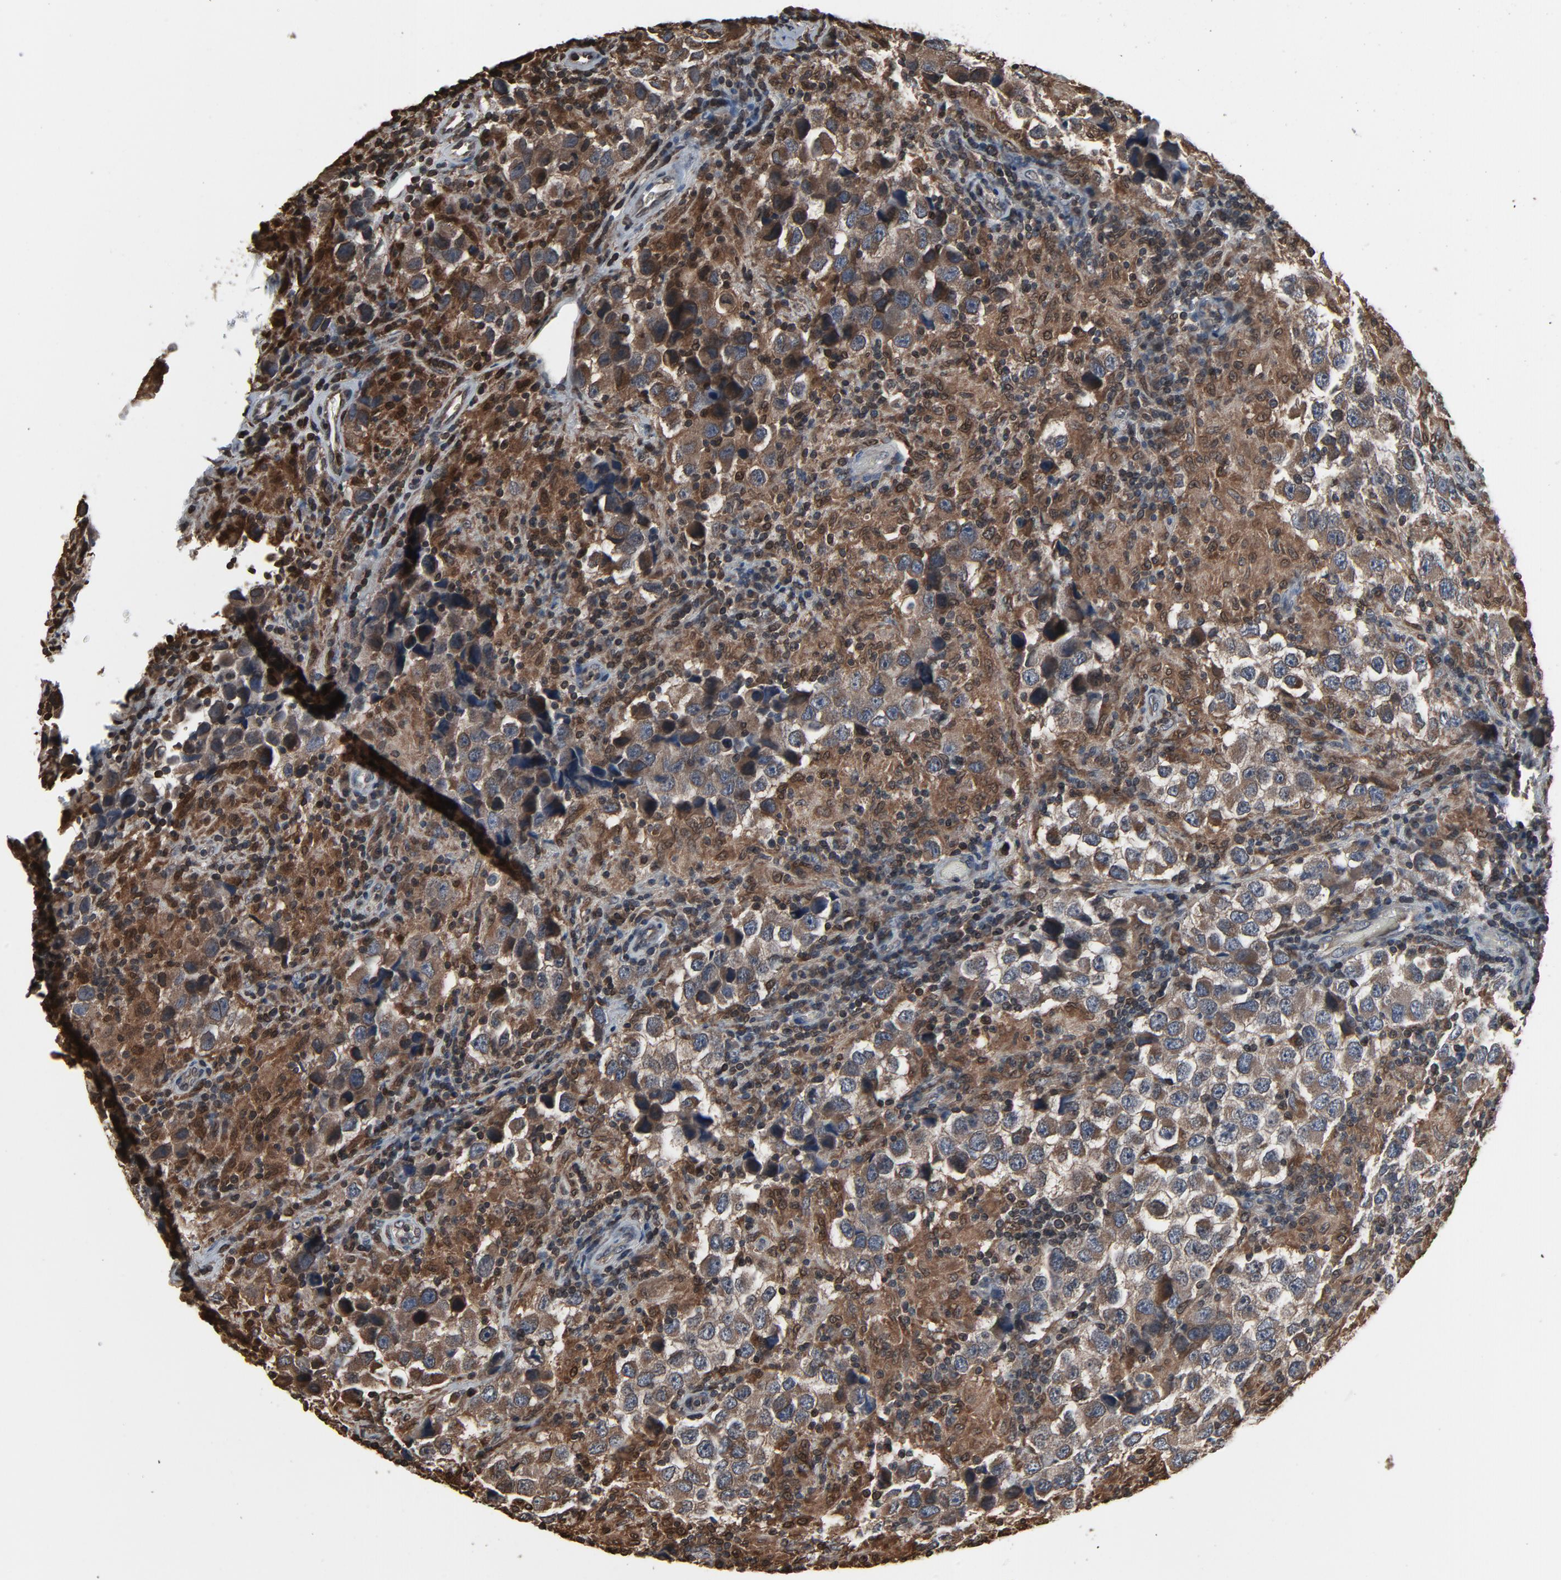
{"staining": {"intensity": "moderate", "quantity": ">75%", "location": "cytoplasmic/membranous"}, "tissue": "testis cancer", "cell_type": "Tumor cells", "image_type": "cancer", "snomed": [{"axis": "morphology", "description": "Carcinoma, Embryonal, NOS"}, {"axis": "topography", "description": "Testis"}], "caption": "Immunohistochemical staining of human embryonal carcinoma (testis) demonstrates moderate cytoplasmic/membranous protein positivity in approximately >75% of tumor cells. Using DAB (3,3'-diaminobenzidine) (brown) and hematoxylin (blue) stains, captured at high magnification using brightfield microscopy.", "gene": "UBE2D1", "patient": {"sex": "male", "age": 21}}